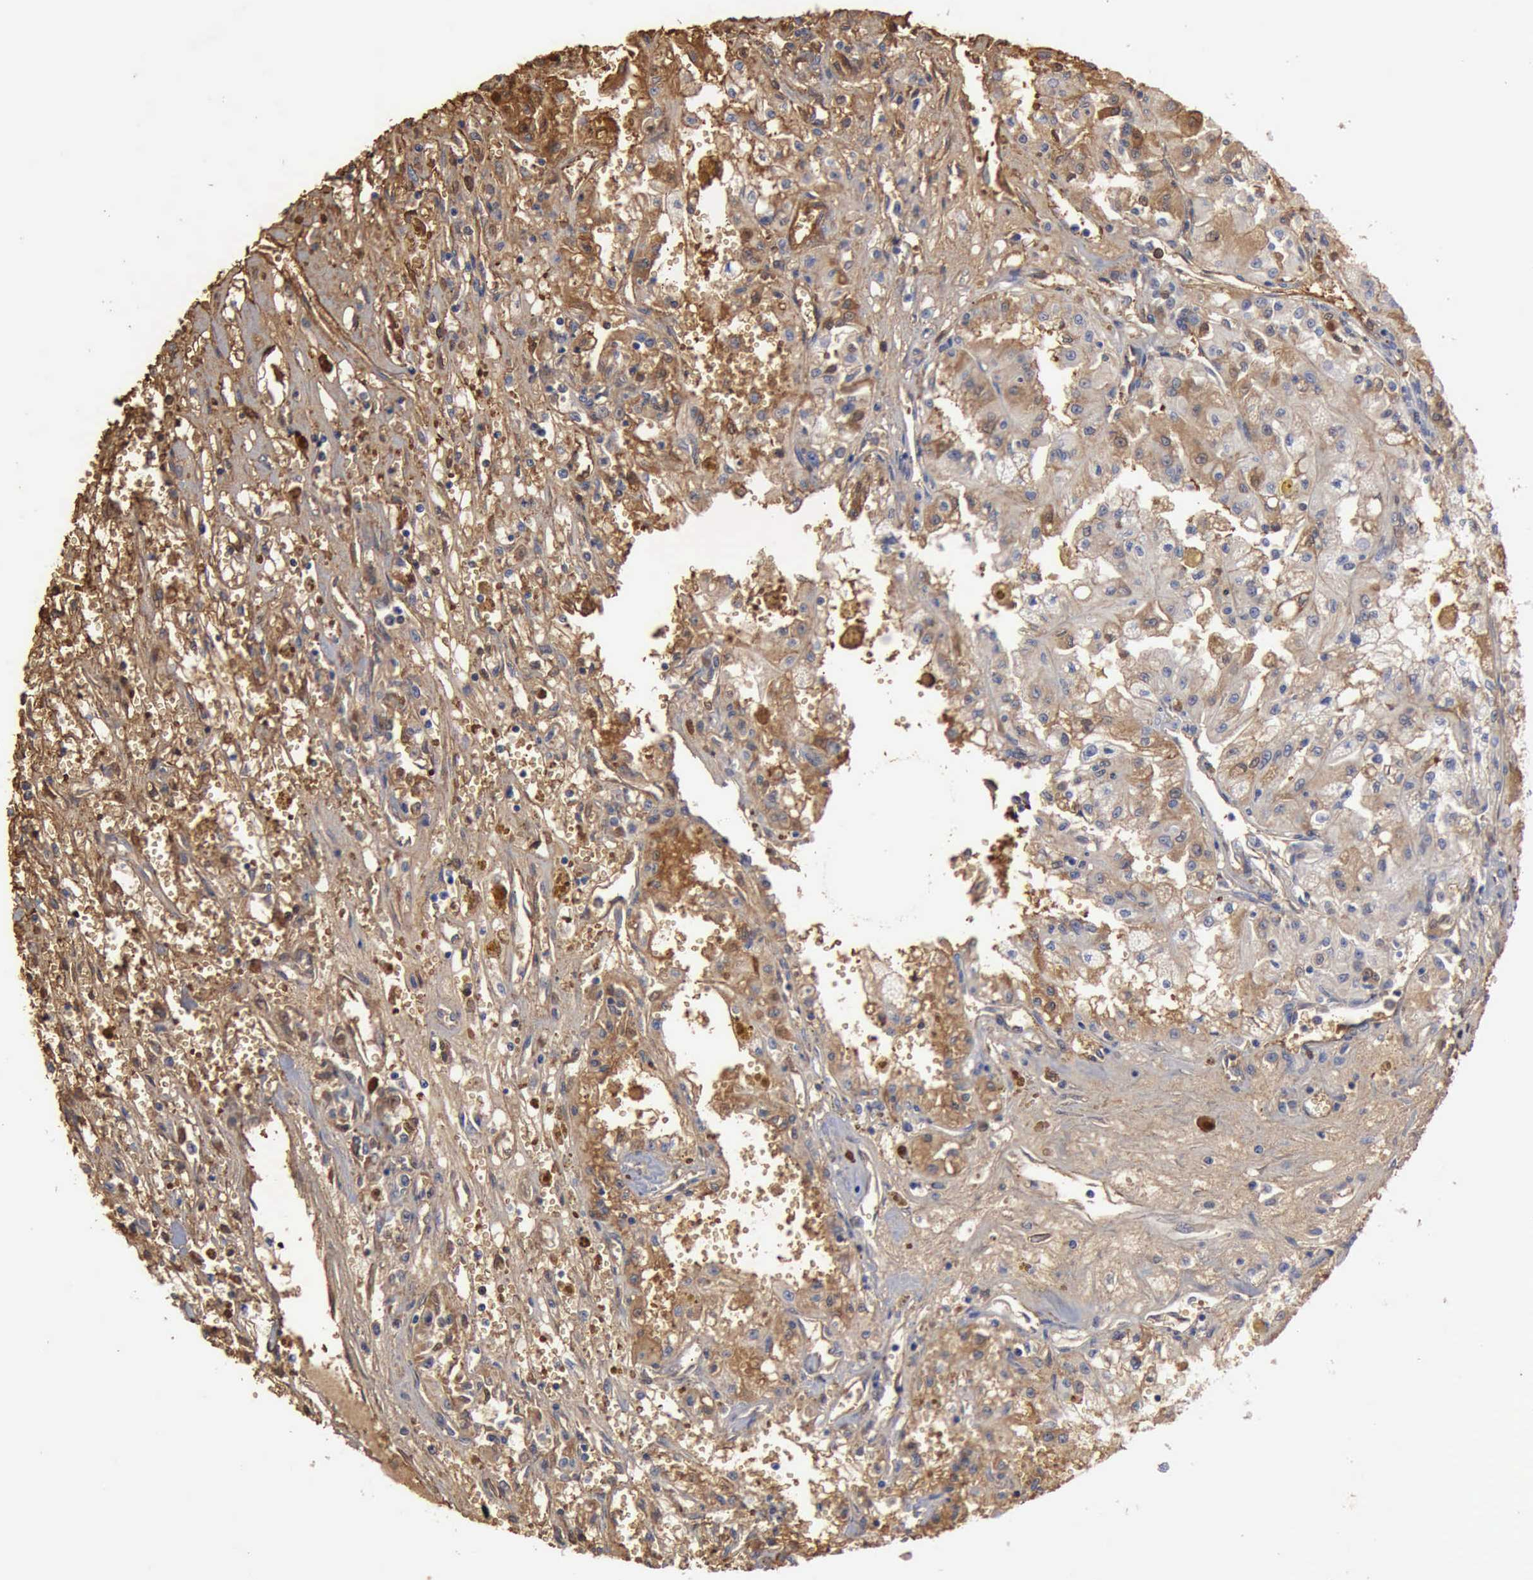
{"staining": {"intensity": "moderate", "quantity": "25%-75%", "location": "cytoplasmic/membranous"}, "tissue": "renal cancer", "cell_type": "Tumor cells", "image_type": "cancer", "snomed": [{"axis": "morphology", "description": "Adenocarcinoma, NOS"}, {"axis": "topography", "description": "Kidney"}], "caption": "Protein analysis of renal adenocarcinoma tissue demonstrates moderate cytoplasmic/membranous staining in approximately 25%-75% of tumor cells.", "gene": "TGFB1", "patient": {"sex": "male", "age": 78}}